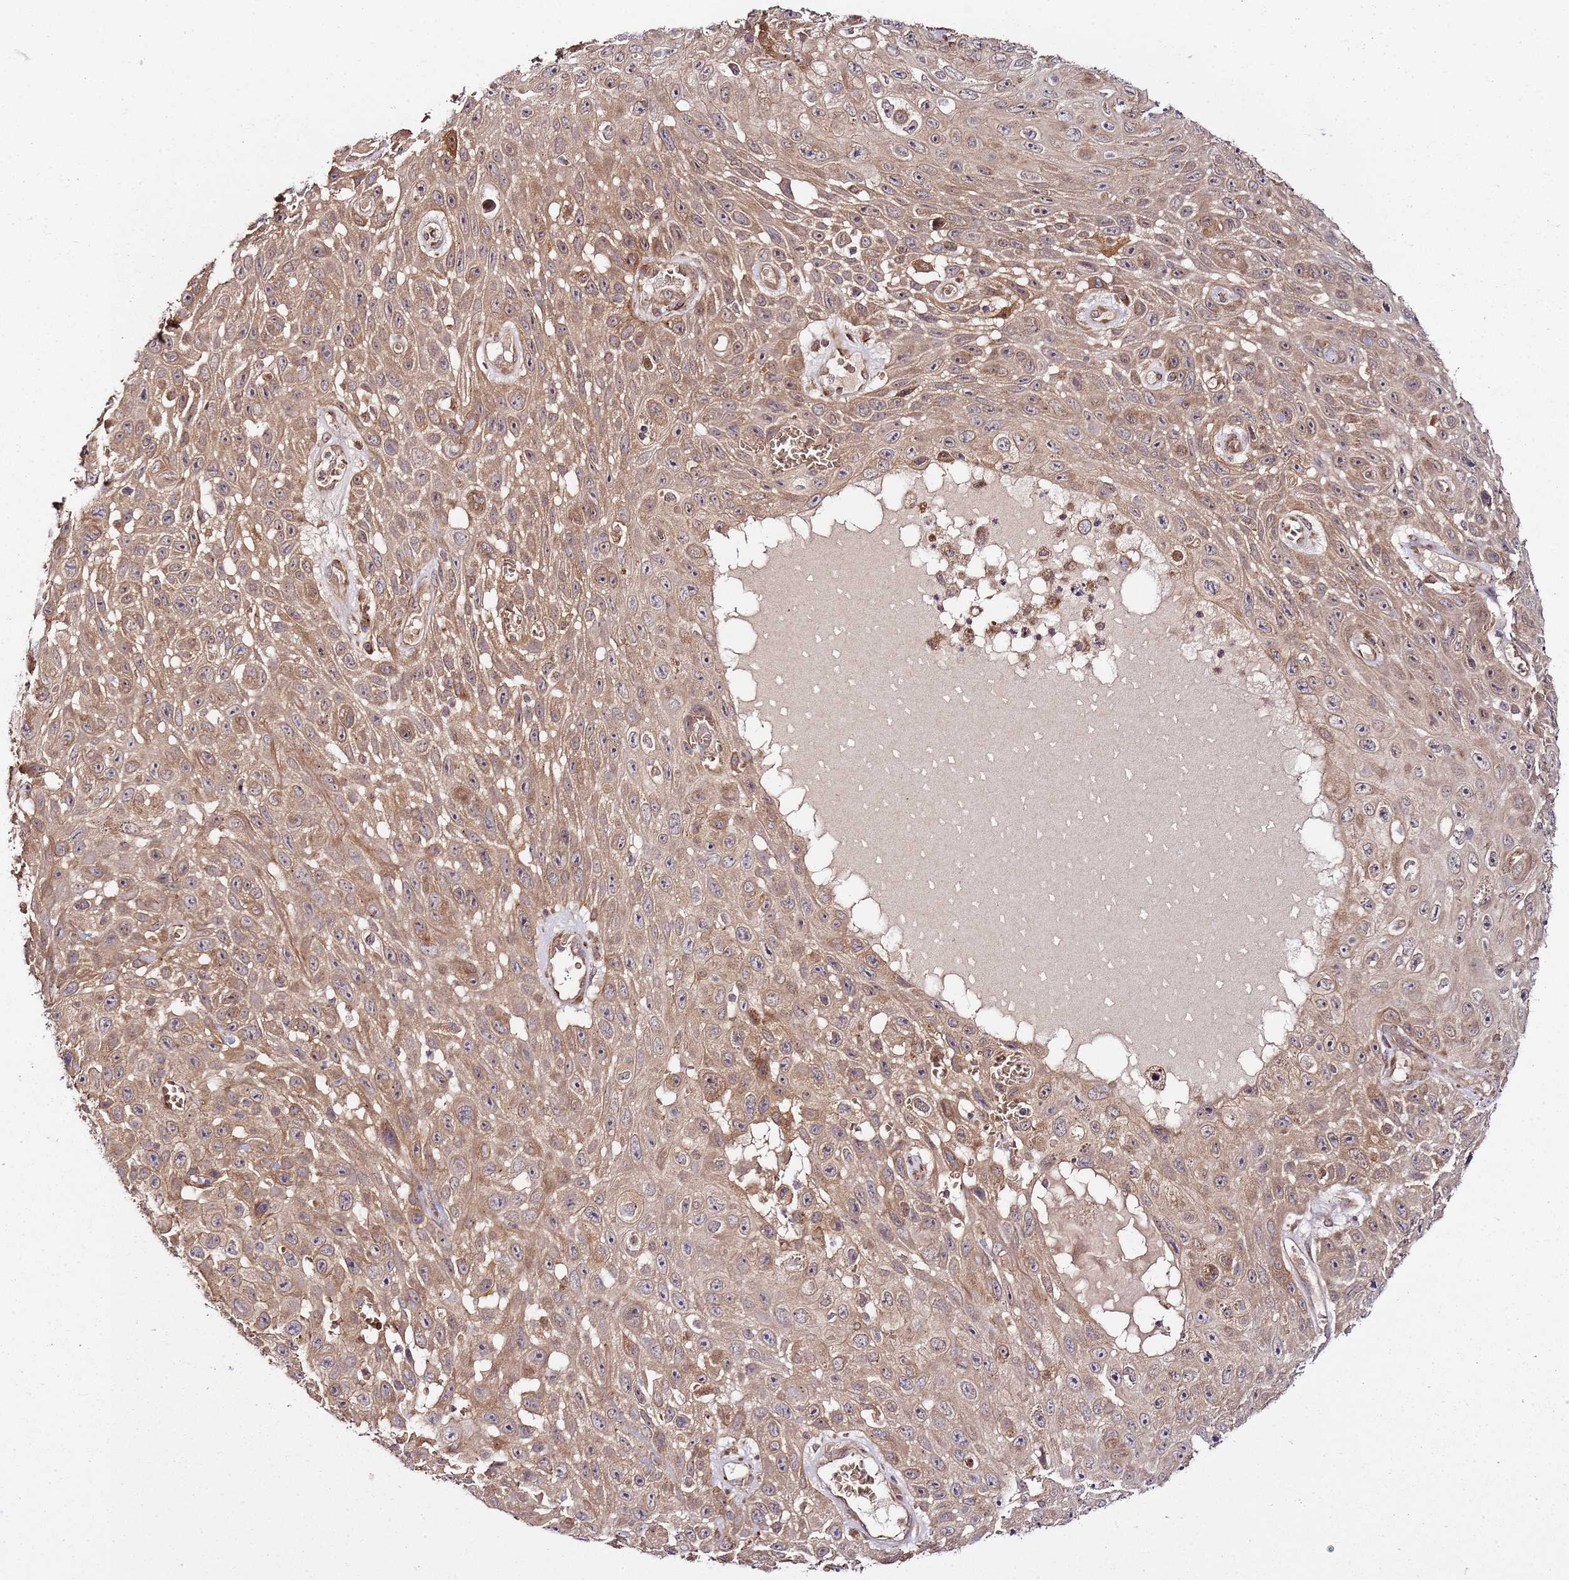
{"staining": {"intensity": "moderate", "quantity": ">75%", "location": "cytoplasmic/membranous"}, "tissue": "skin cancer", "cell_type": "Tumor cells", "image_type": "cancer", "snomed": [{"axis": "morphology", "description": "Squamous cell carcinoma, NOS"}, {"axis": "topography", "description": "Skin"}], "caption": "Protein expression analysis of squamous cell carcinoma (skin) displays moderate cytoplasmic/membranous expression in approximately >75% of tumor cells. The staining was performed using DAB to visualize the protein expression in brown, while the nuclei were stained in blue with hematoxylin (Magnification: 20x).", "gene": "TM2D2", "patient": {"sex": "male", "age": 82}}